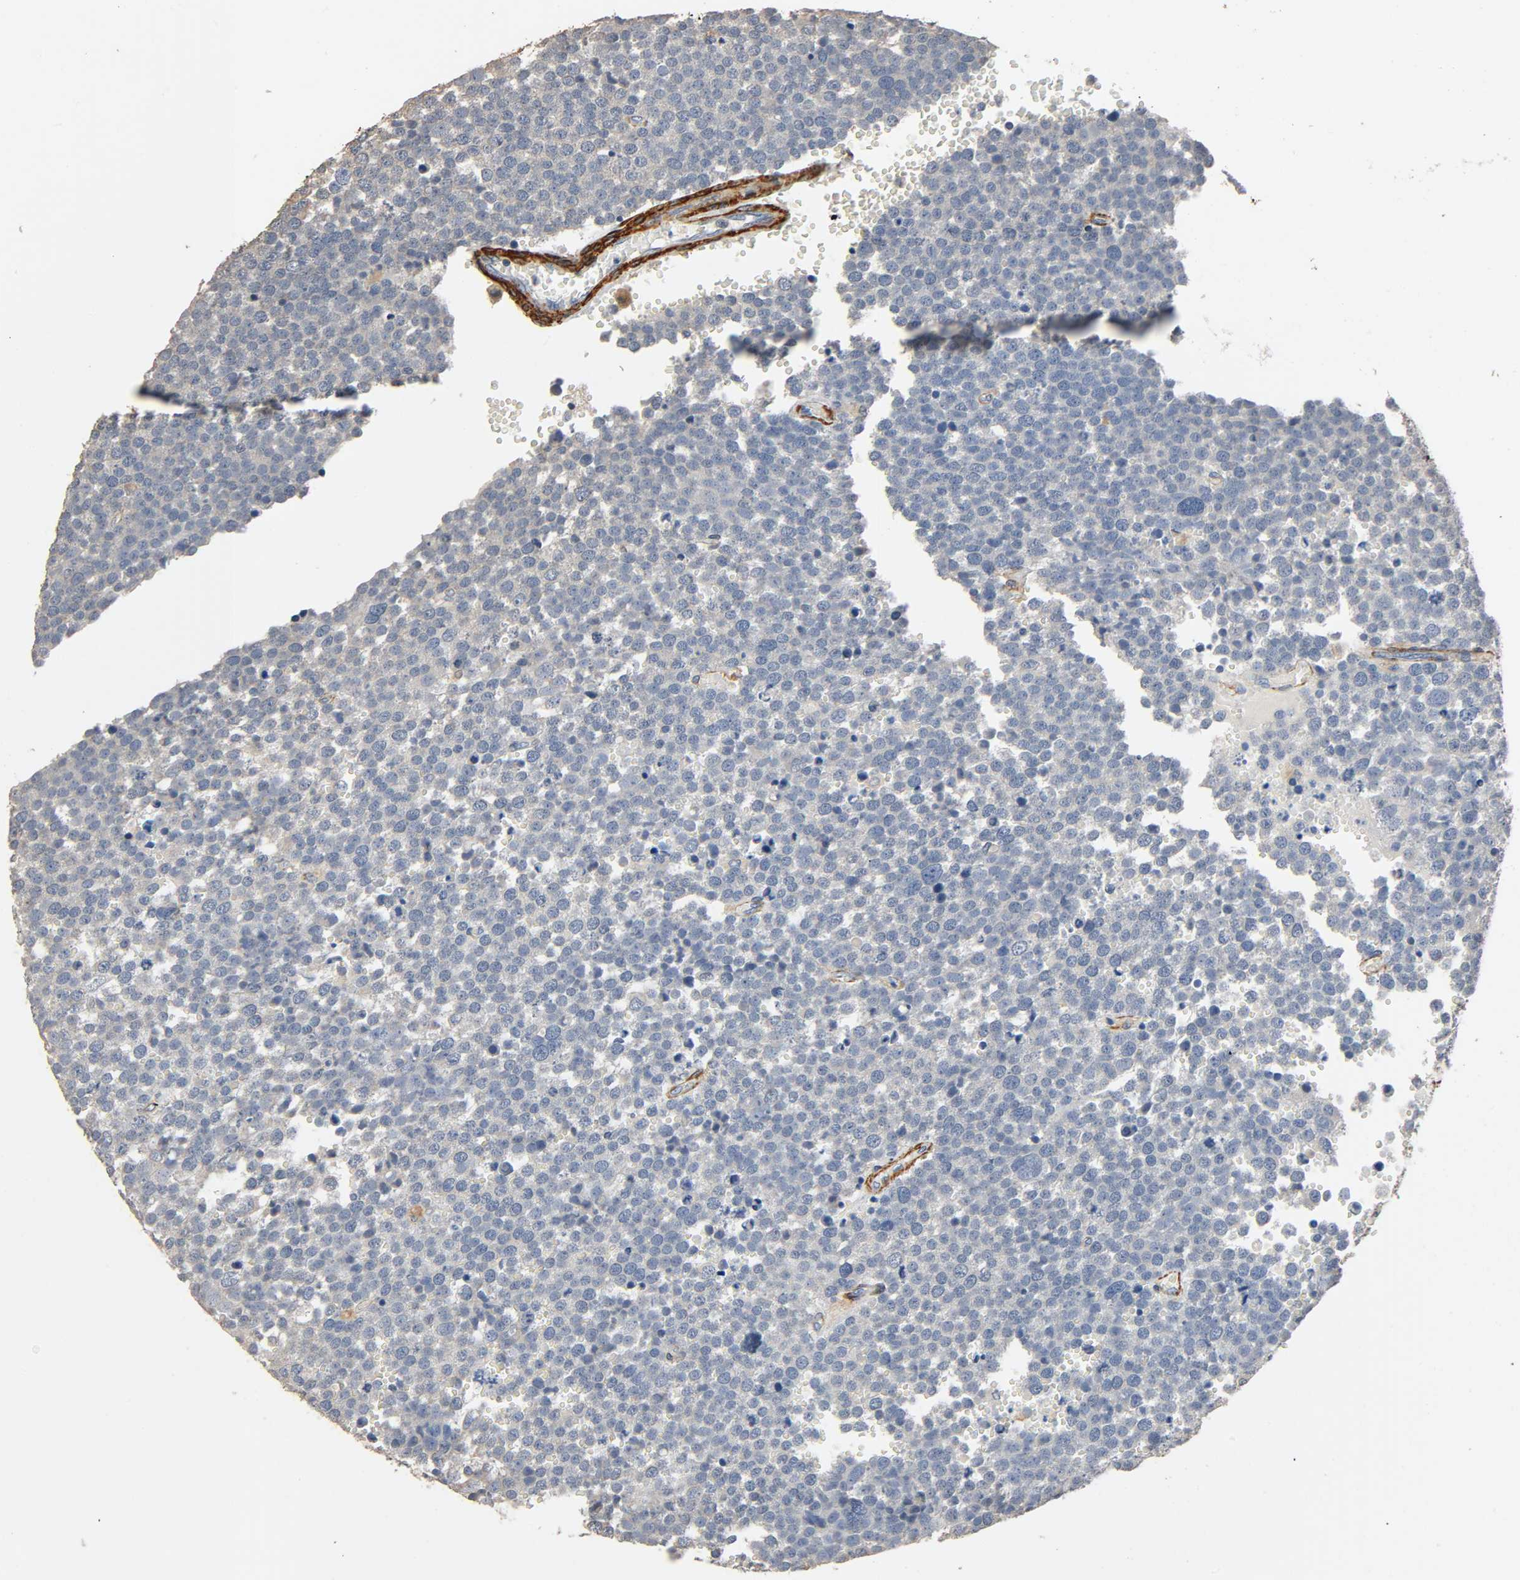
{"staining": {"intensity": "weak", "quantity": ">75%", "location": "cytoplasmic/membranous"}, "tissue": "testis cancer", "cell_type": "Tumor cells", "image_type": "cancer", "snomed": [{"axis": "morphology", "description": "Seminoma, NOS"}, {"axis": "topography", "description": "Testis"}], "caption": "Human testis cancer stained with a protein marker displays weak staining in tumor cells.", "gene": "GSTA3", "patient": {"sex": "male", "age": 71}}